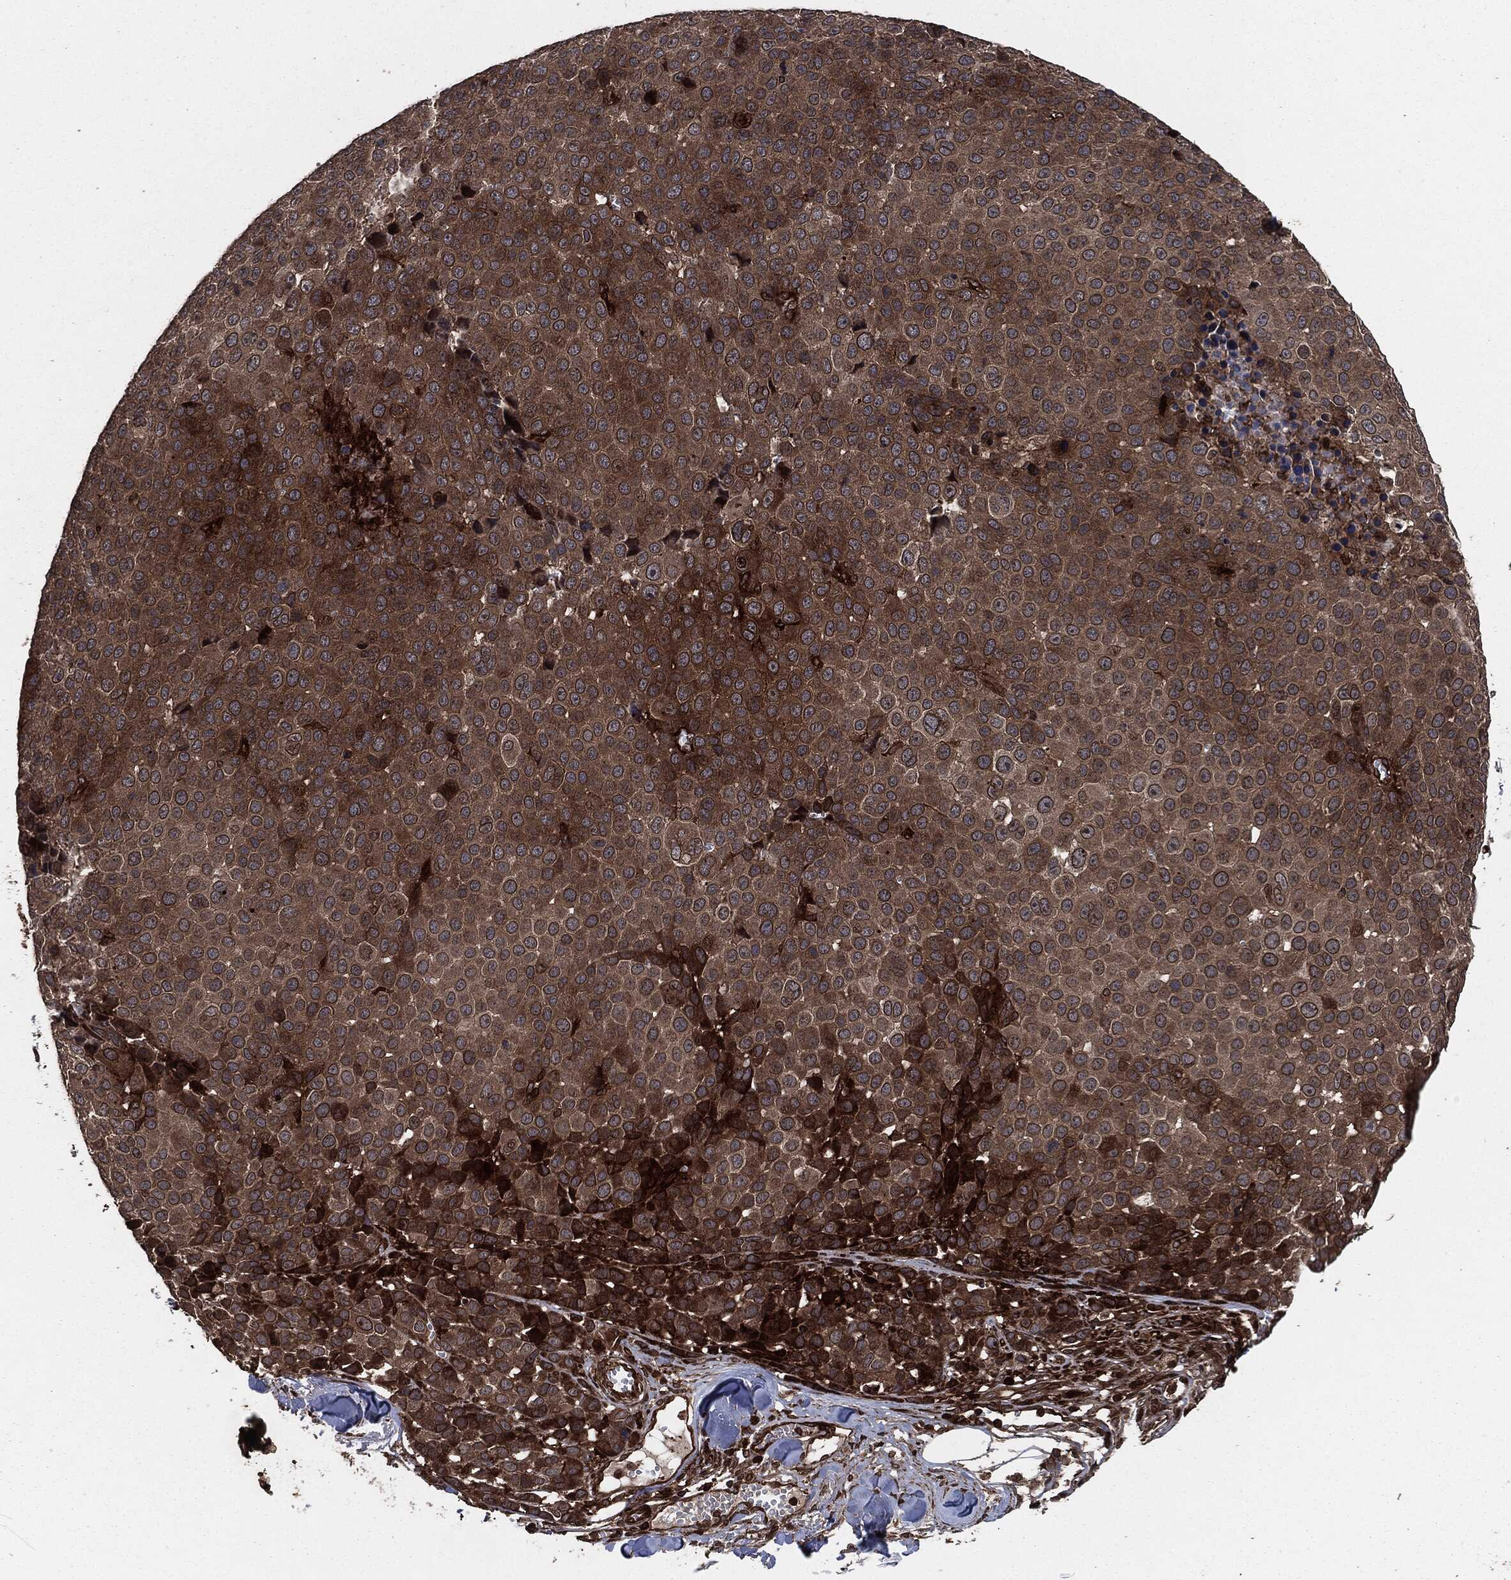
{"staining": {"intensity": "moderate", "quantity": ">75%", "location": "cytoplasmic/membranous"}, "tissue": "melanoma", "cell_type": "Tumor cells", "image_type": "cancer", "snomed": [{"axis": "morphology", "description": "Malignant melanoma, NOS"}, {"axis": "topography", "description": "Skin"}], "caption": "Malignant melanoma tissue demonstrates moderate cytoplasmic/membranous staining in approximately >75% of tumor cells (DAB IHC with brightfield microscopy, high magnification).", "gene": "IFIT1", "patient": {"sex": "female", "age": 86}}